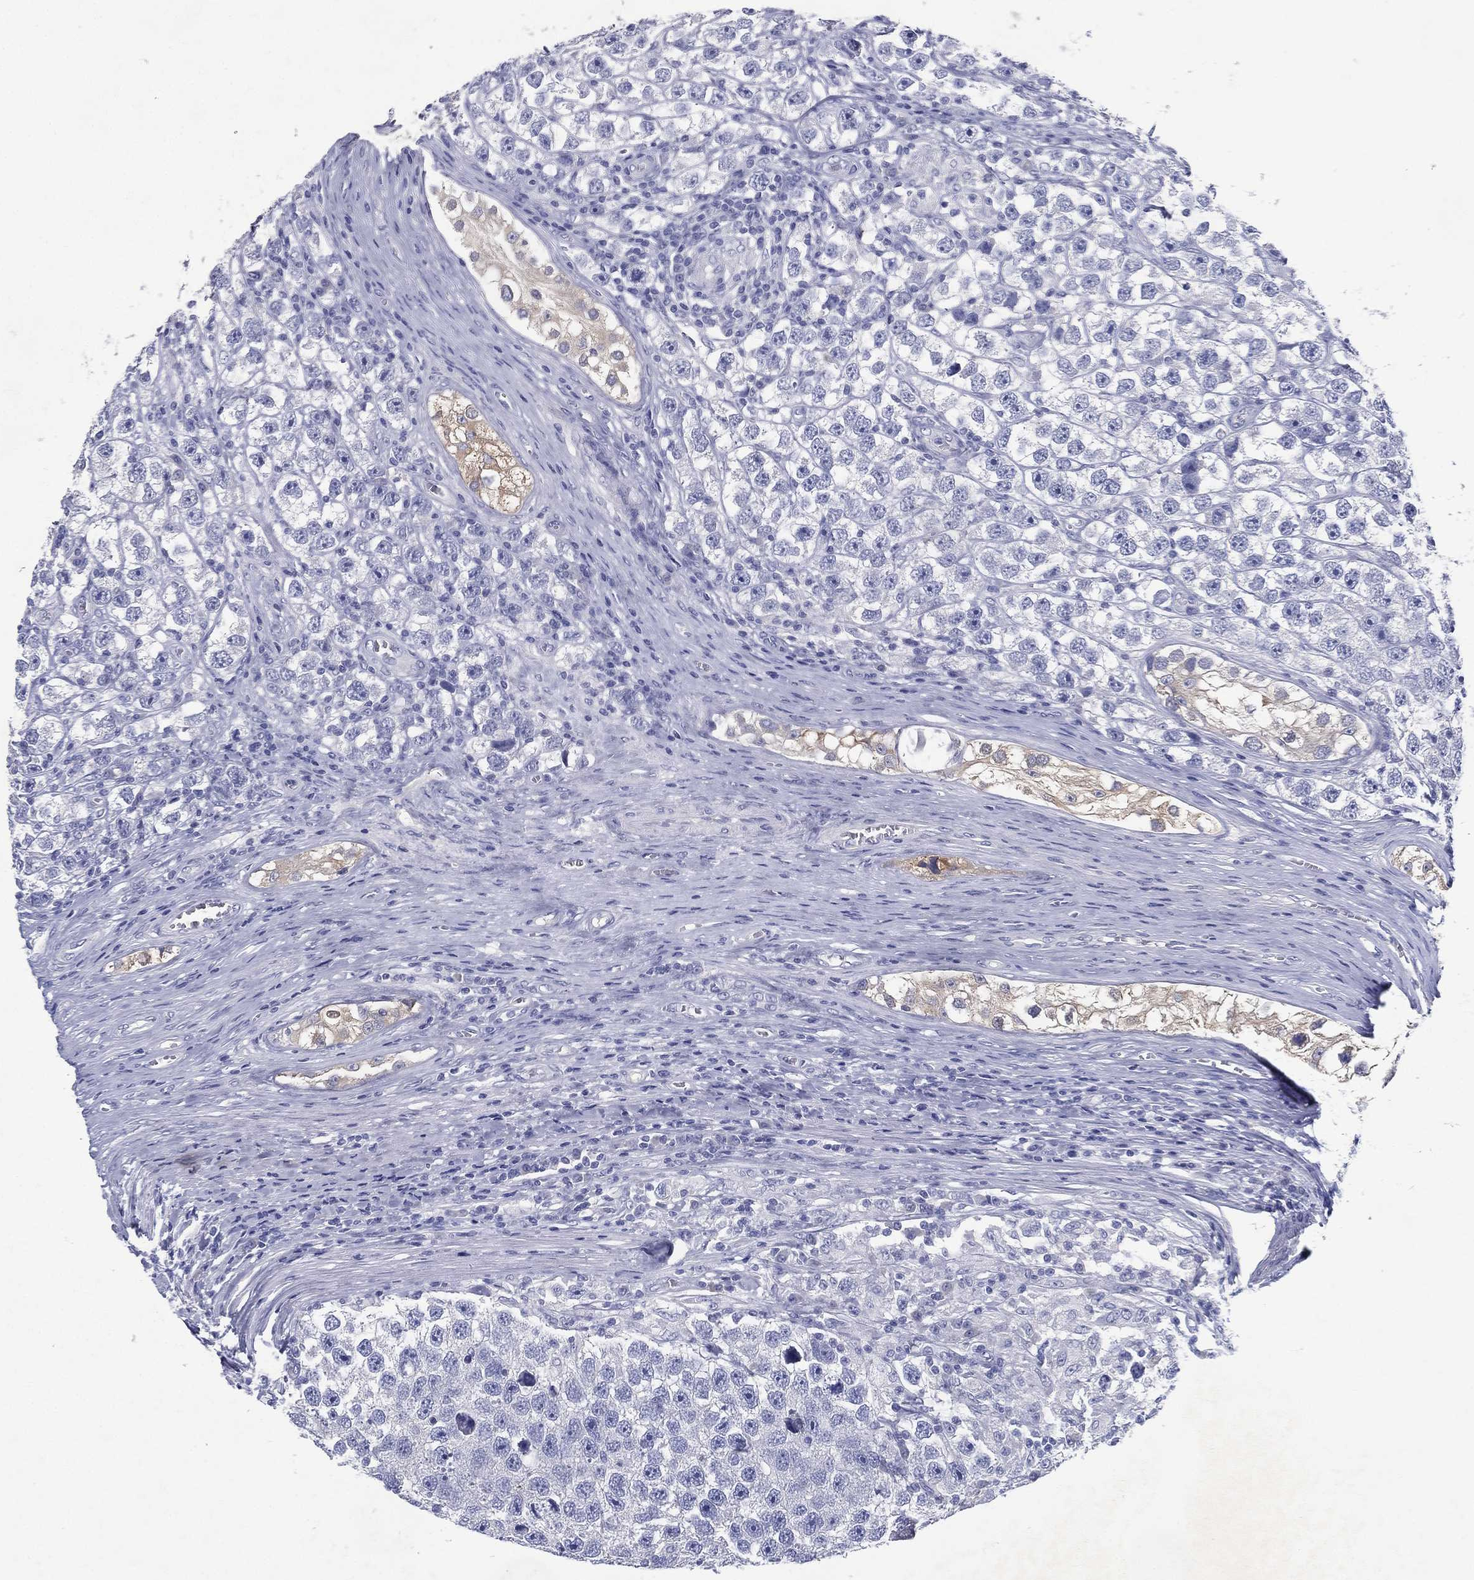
{"staining": {"intensity": "negative", "quantity": "none", "location": "none"}, "tissue": "testis cancer", "cell_type": "Tumor cells", "image_type": "cancer", "snomed": [{"axis": "morphology", "description": "Seminoma, NOS"}, {"axis": "topography", "description": "Testis"}], "caption": "This is a image of immunohistochemistry staining of testis cancer (seminoma), which shows no expression in tumor cells.", "gene": "RGS13", "patient": {"sex": "male", "age": 26}}